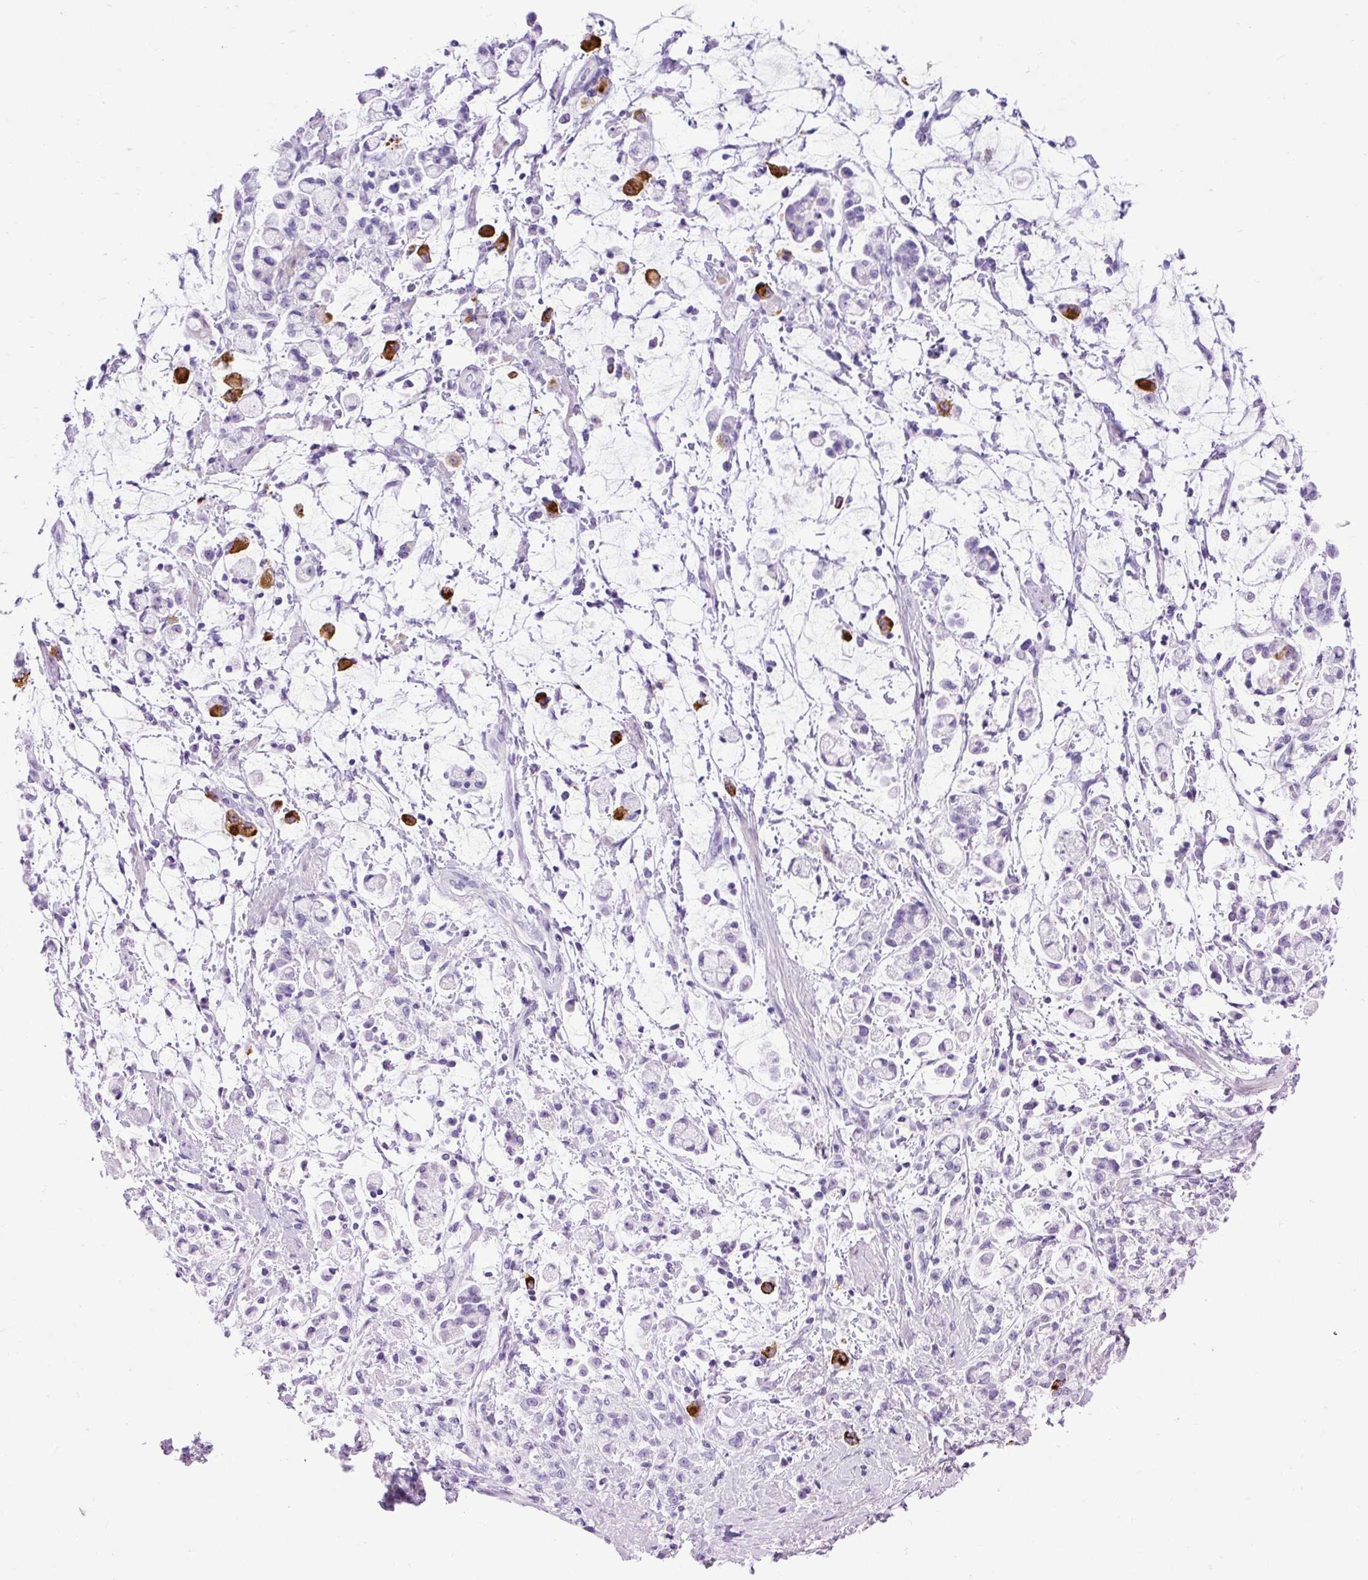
{"staining": {"intensity": "negative", "quantity": "none", "location": "none"}, "tissue": "stomach cancer", "cell_type": "Tumor cells", "image_type": "cancer", "snomed": [{"axis": "morphology", "description": "Adenocarcinoma, NOS"}, {"axis": "topography", "description": "Stomach"}], "caption": "Image shows no protein staining in tumor cells of stomach adenocarcinoma tissue.", "gene": "UPP1", "patient": {"sex": "female", "age": 60}}